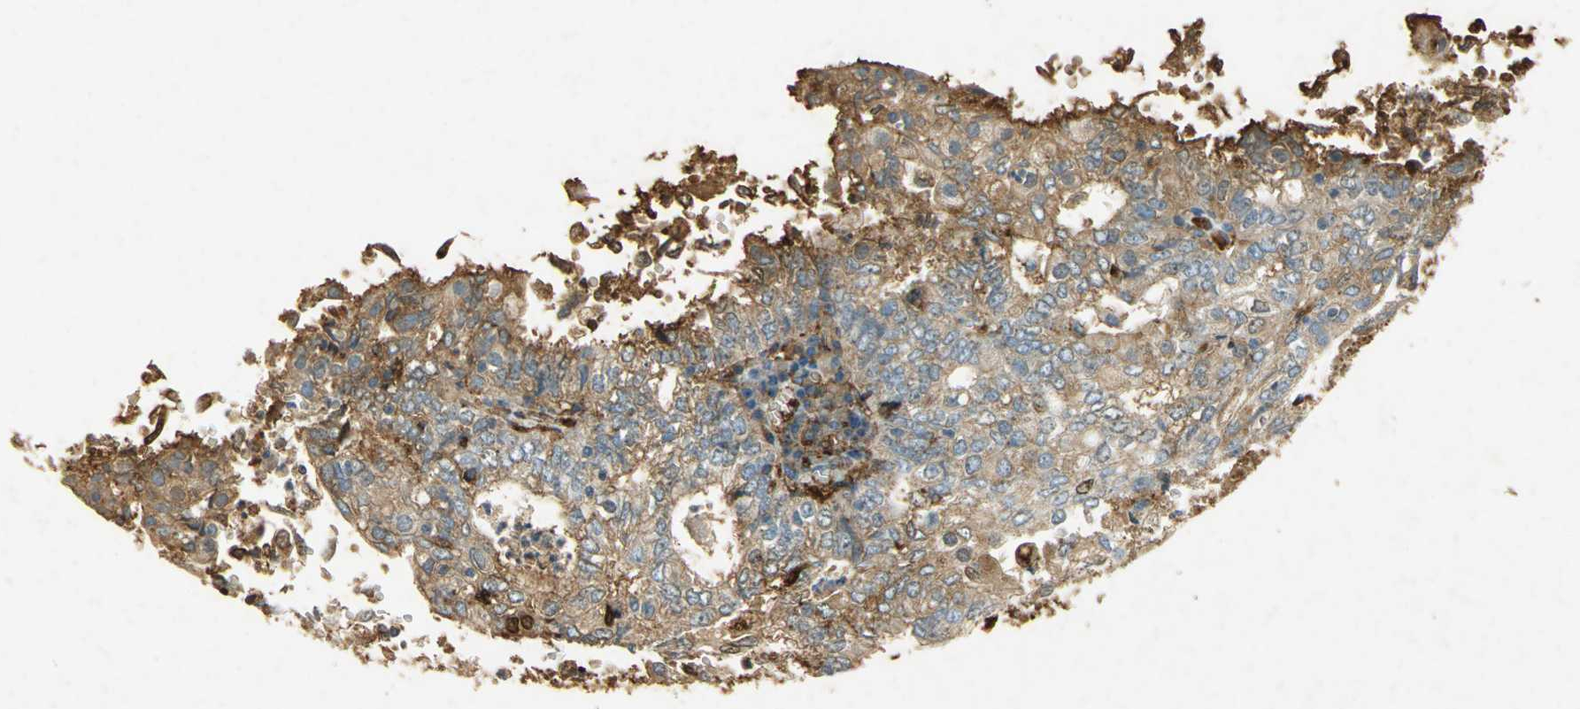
{"staining": {"intensity": "moderate", "quantity": ">75%", "location": "cytoplasmic/membranous"}, "tissue": "endometrial cancer", "cell_type": "Tumor cells", "image_type": "cancer", "snomed": [{"axis": "morphology", "description": "Adenocarcinoma, NOS"}, {"axis": "topography", "description": "Endometrium"}], "caption": "Adenocarcinoma (endometrial) stained with a brown dye demonstrates moderate cytoplasmic/membranous positive positivity in about >75% of tumor cells.", "gene": "ANXA4", "patient": {"sex": "female", "age": 69}}